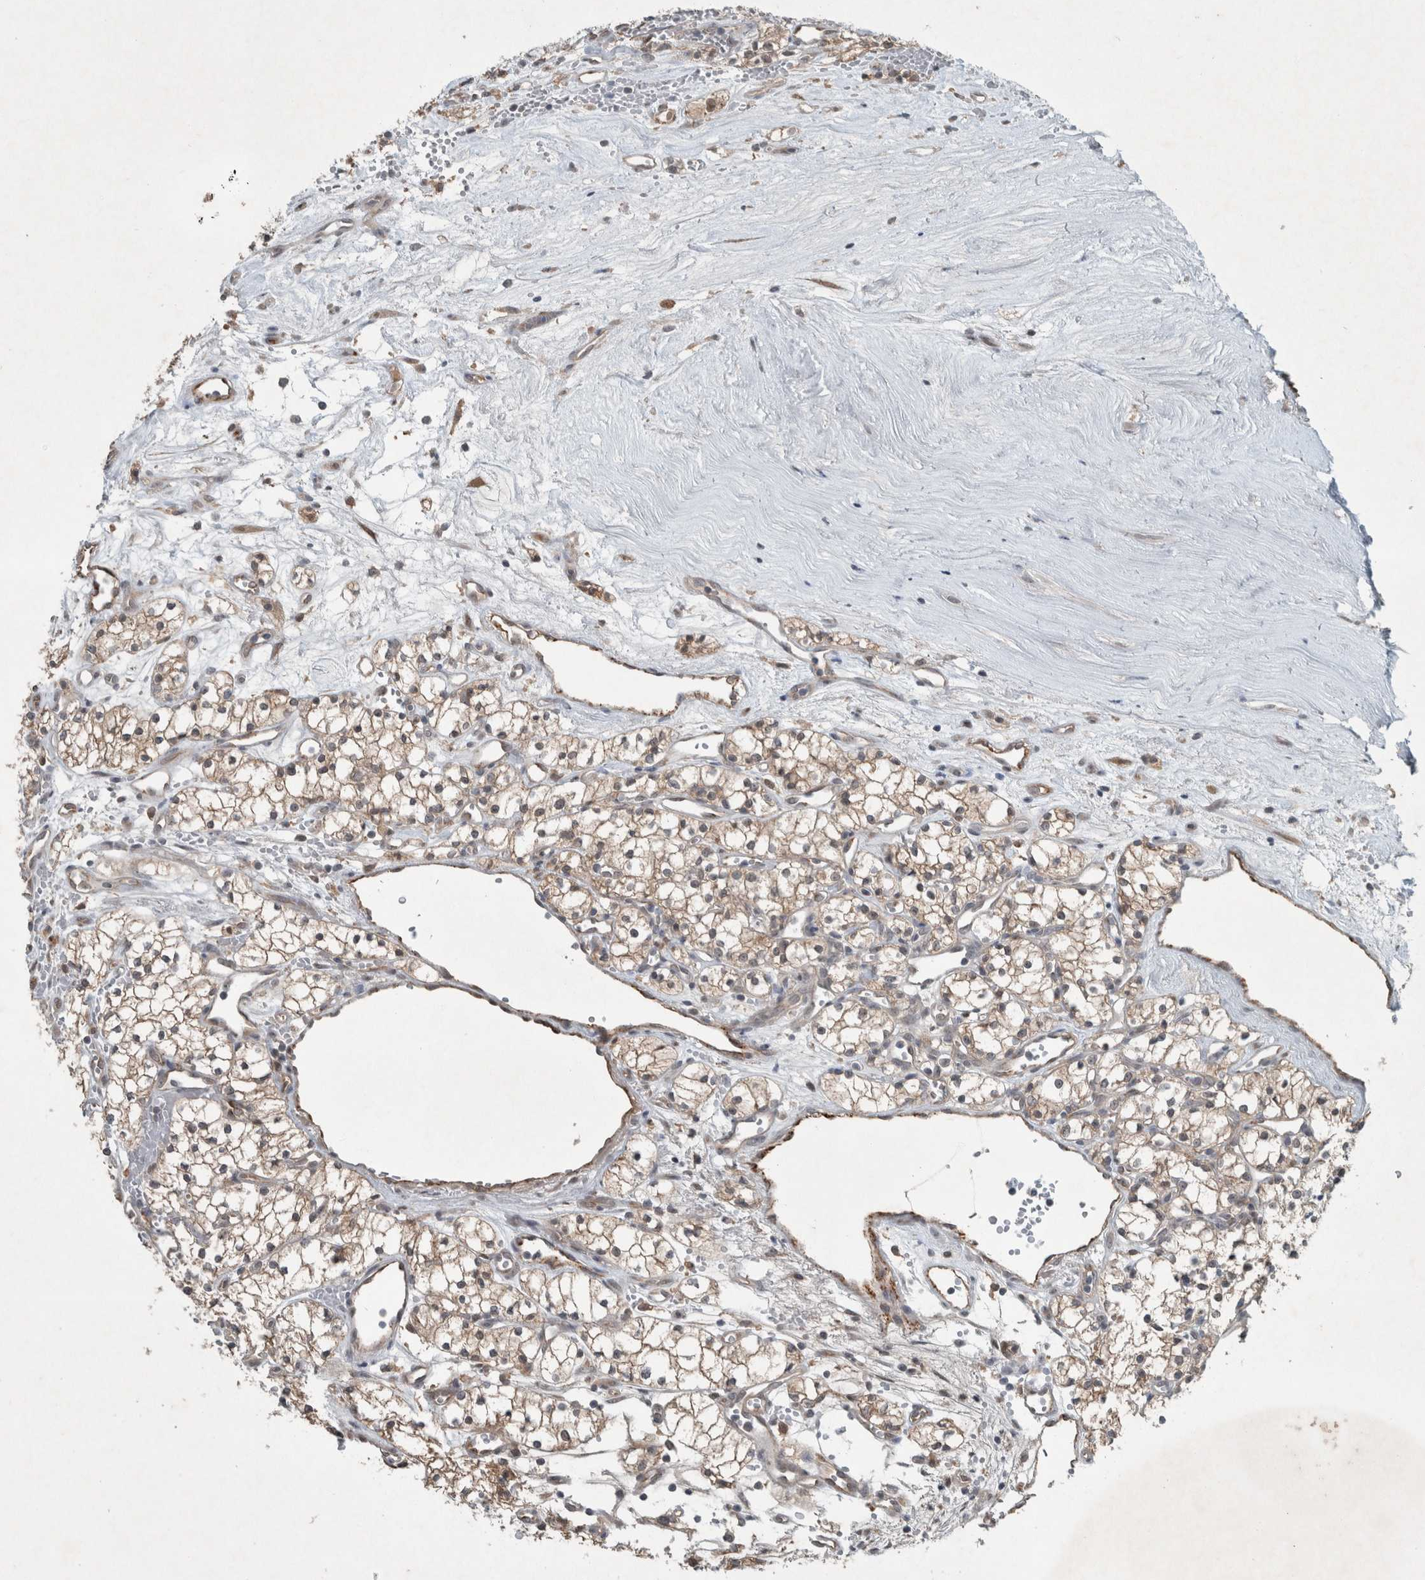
{"staining": {"intensity": "weak", "quantity": ">75%", "location": "cytoplasmic/membranous"}, "tissue": "renal cancer", "cell_type": "Tumor cells", "image_type": "cancer", "snomed": [{"axis": "morphology", "description": "Adenocarcinoma, NOS"}, {"axis": "topography", "description": "Kidney"}], "caption": "Immunohistochemical staining of human renal adenocarcinoma exhibits weak cytoplasmic/membranous protein staining in about >75% of tumor cells.", "gene": "RALGDS", "patient": {"sex": "male", "age": 59}}